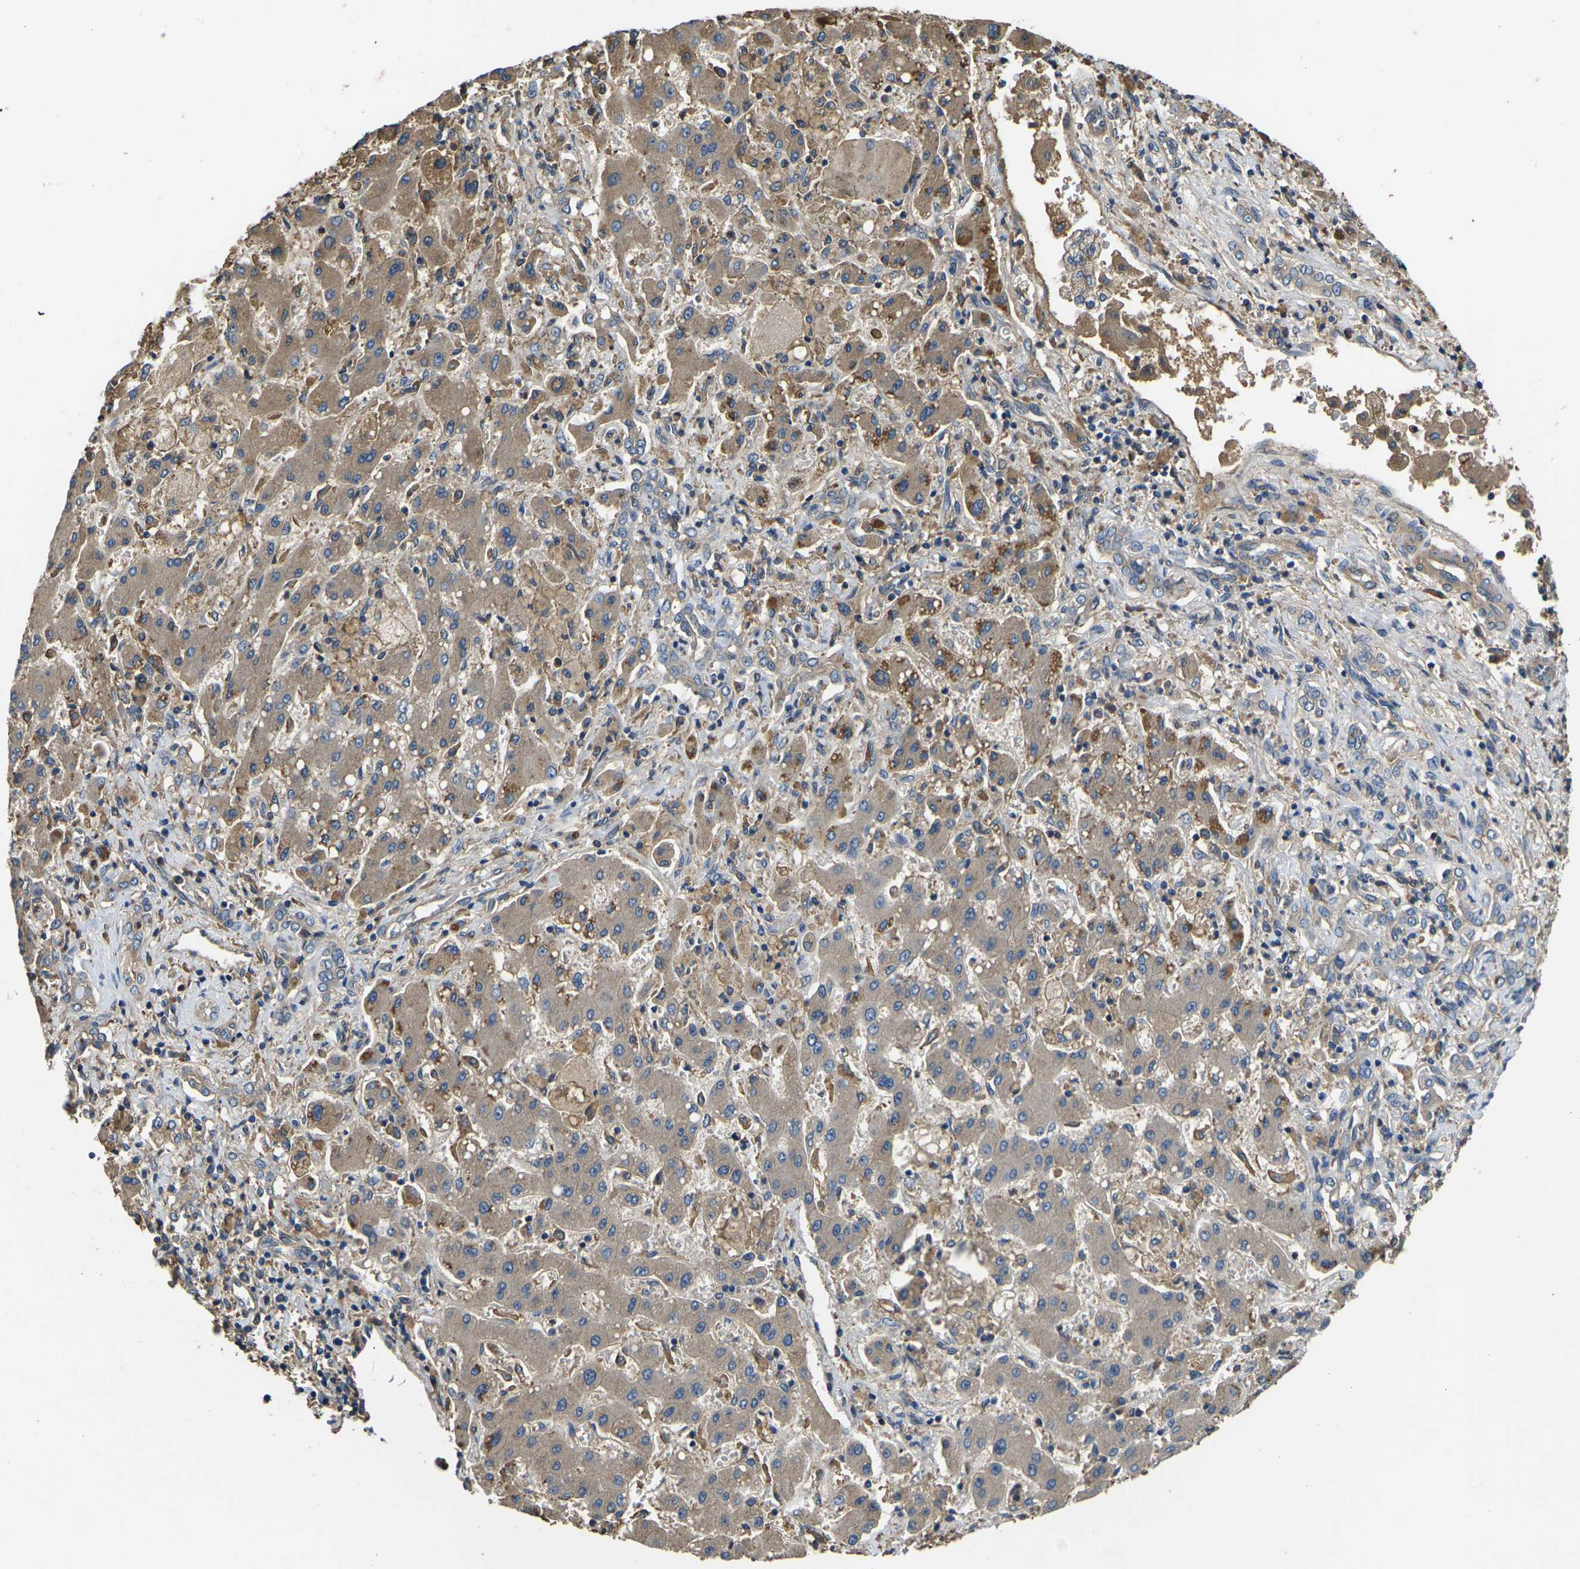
{"staining": {"intensity": "weak", "quantity": "<25%", "location": "cytoplasmic/membranous"}, "tissue": "liver cancer", "cell_type": "Tumor cells", "image_type": "cancer", "snomed": [{"axis": "morphology", "description": "Cholangiocarcinoma"}, {"axis": "topography", "description": "Liver"}], "caption": "DAB immunohistochemical staining of human liver cancer (cholangiocarcinoma) displays no significant staining in tumor cells.", "gene": "HSPG2", "patient": {"sex": "male", "age": 50}}